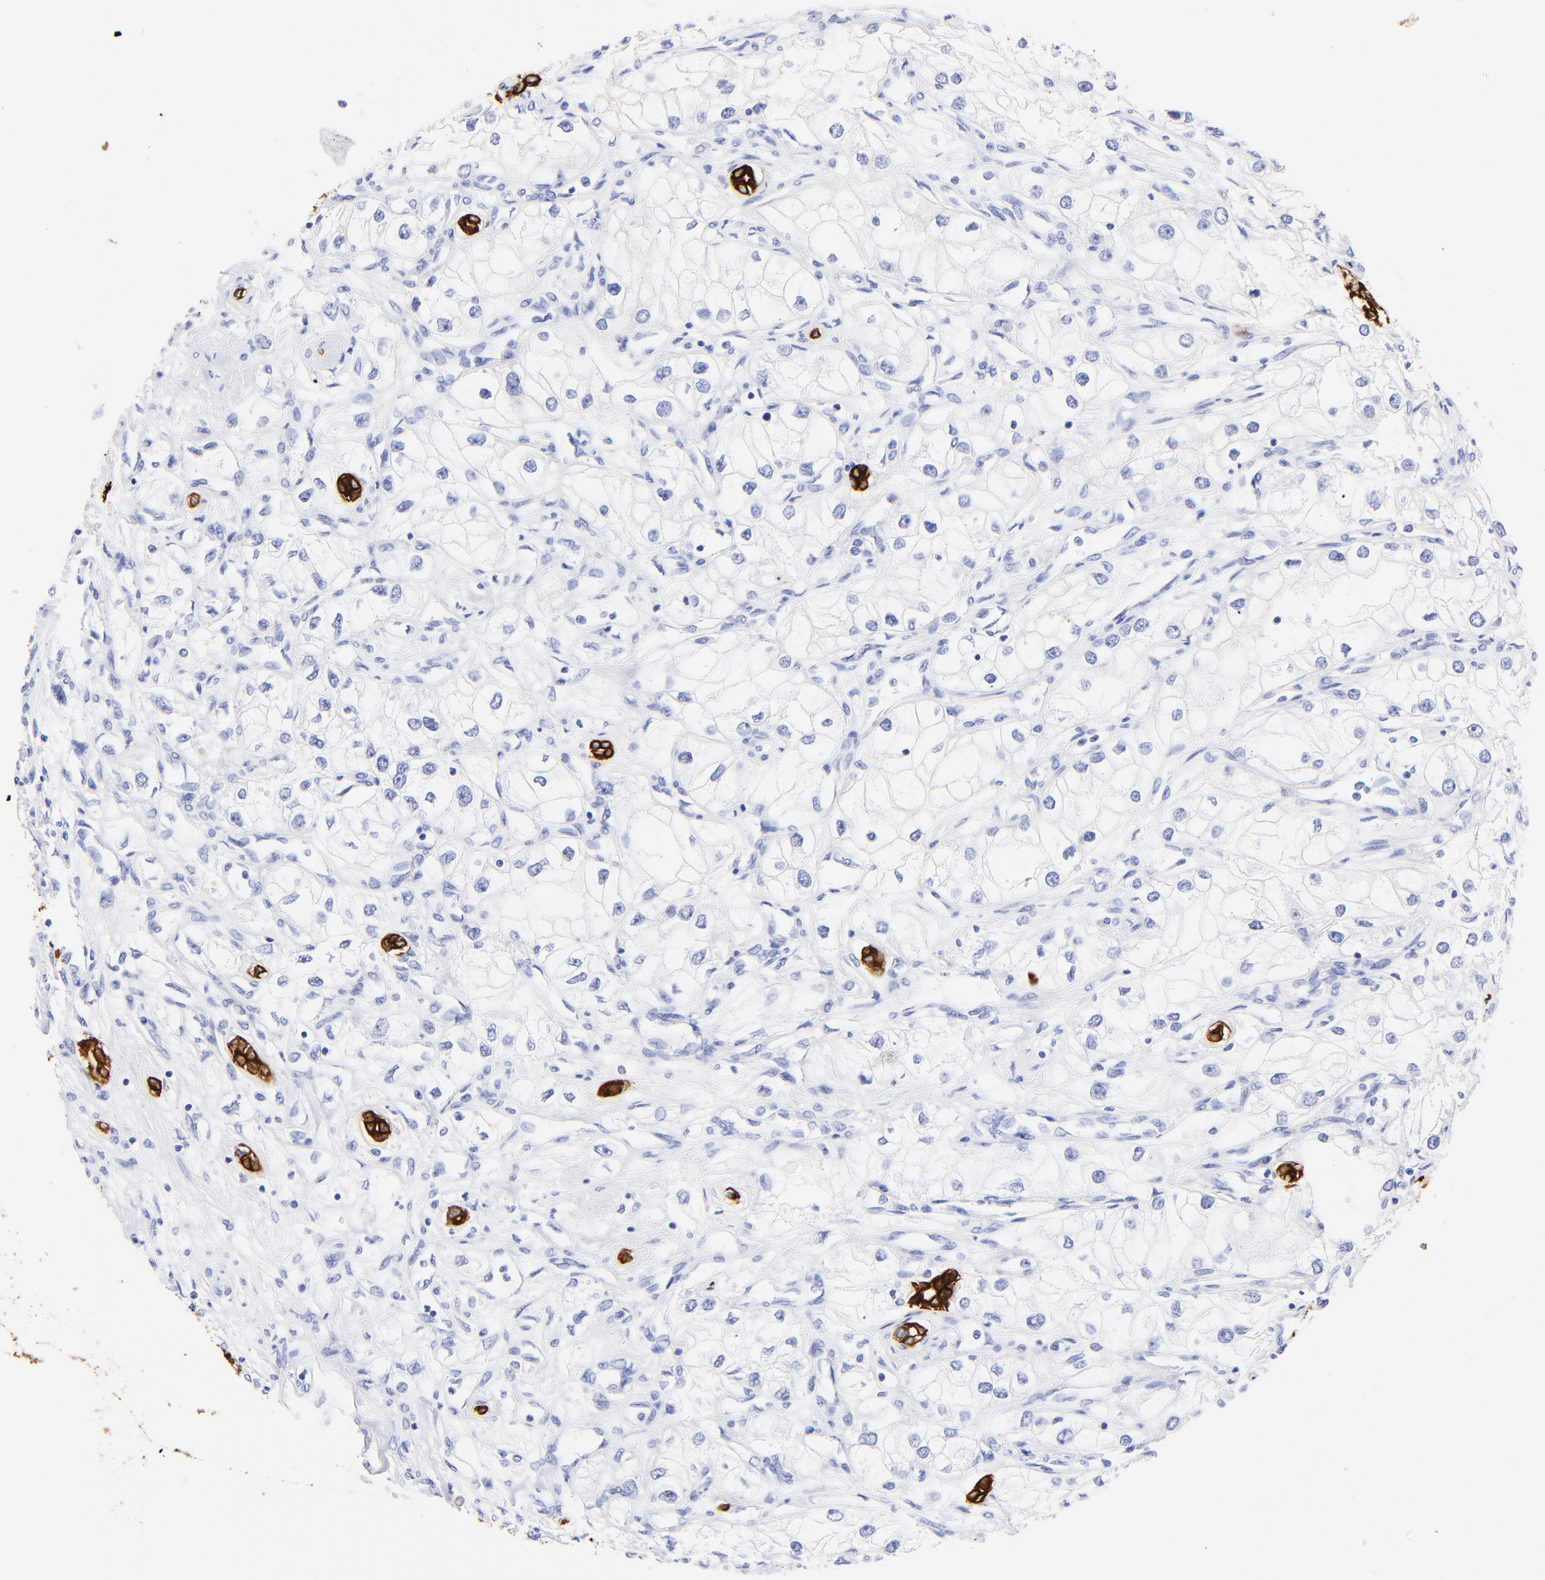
{"staining": {"intensity": "strong", "quantity": "25%-75%", "location": "cytoplasmic/membranous"}, "tissue": "renal cancer", "cell_type": "Tumor cells", "image_type": "cancer", "snomed": [{"axis": "morphology", "description": "Adenocarcinoma, NOS"}, {"axis": "topography", "description": "Kidney"}], "caption": "The immunohistochemical stain shows strong cytoplasmic/membranous expression in tumor cells of renal adenocarcinoma tissue.", "gene": "KRT19", "patient": {"sex": "male", "age": 57}}